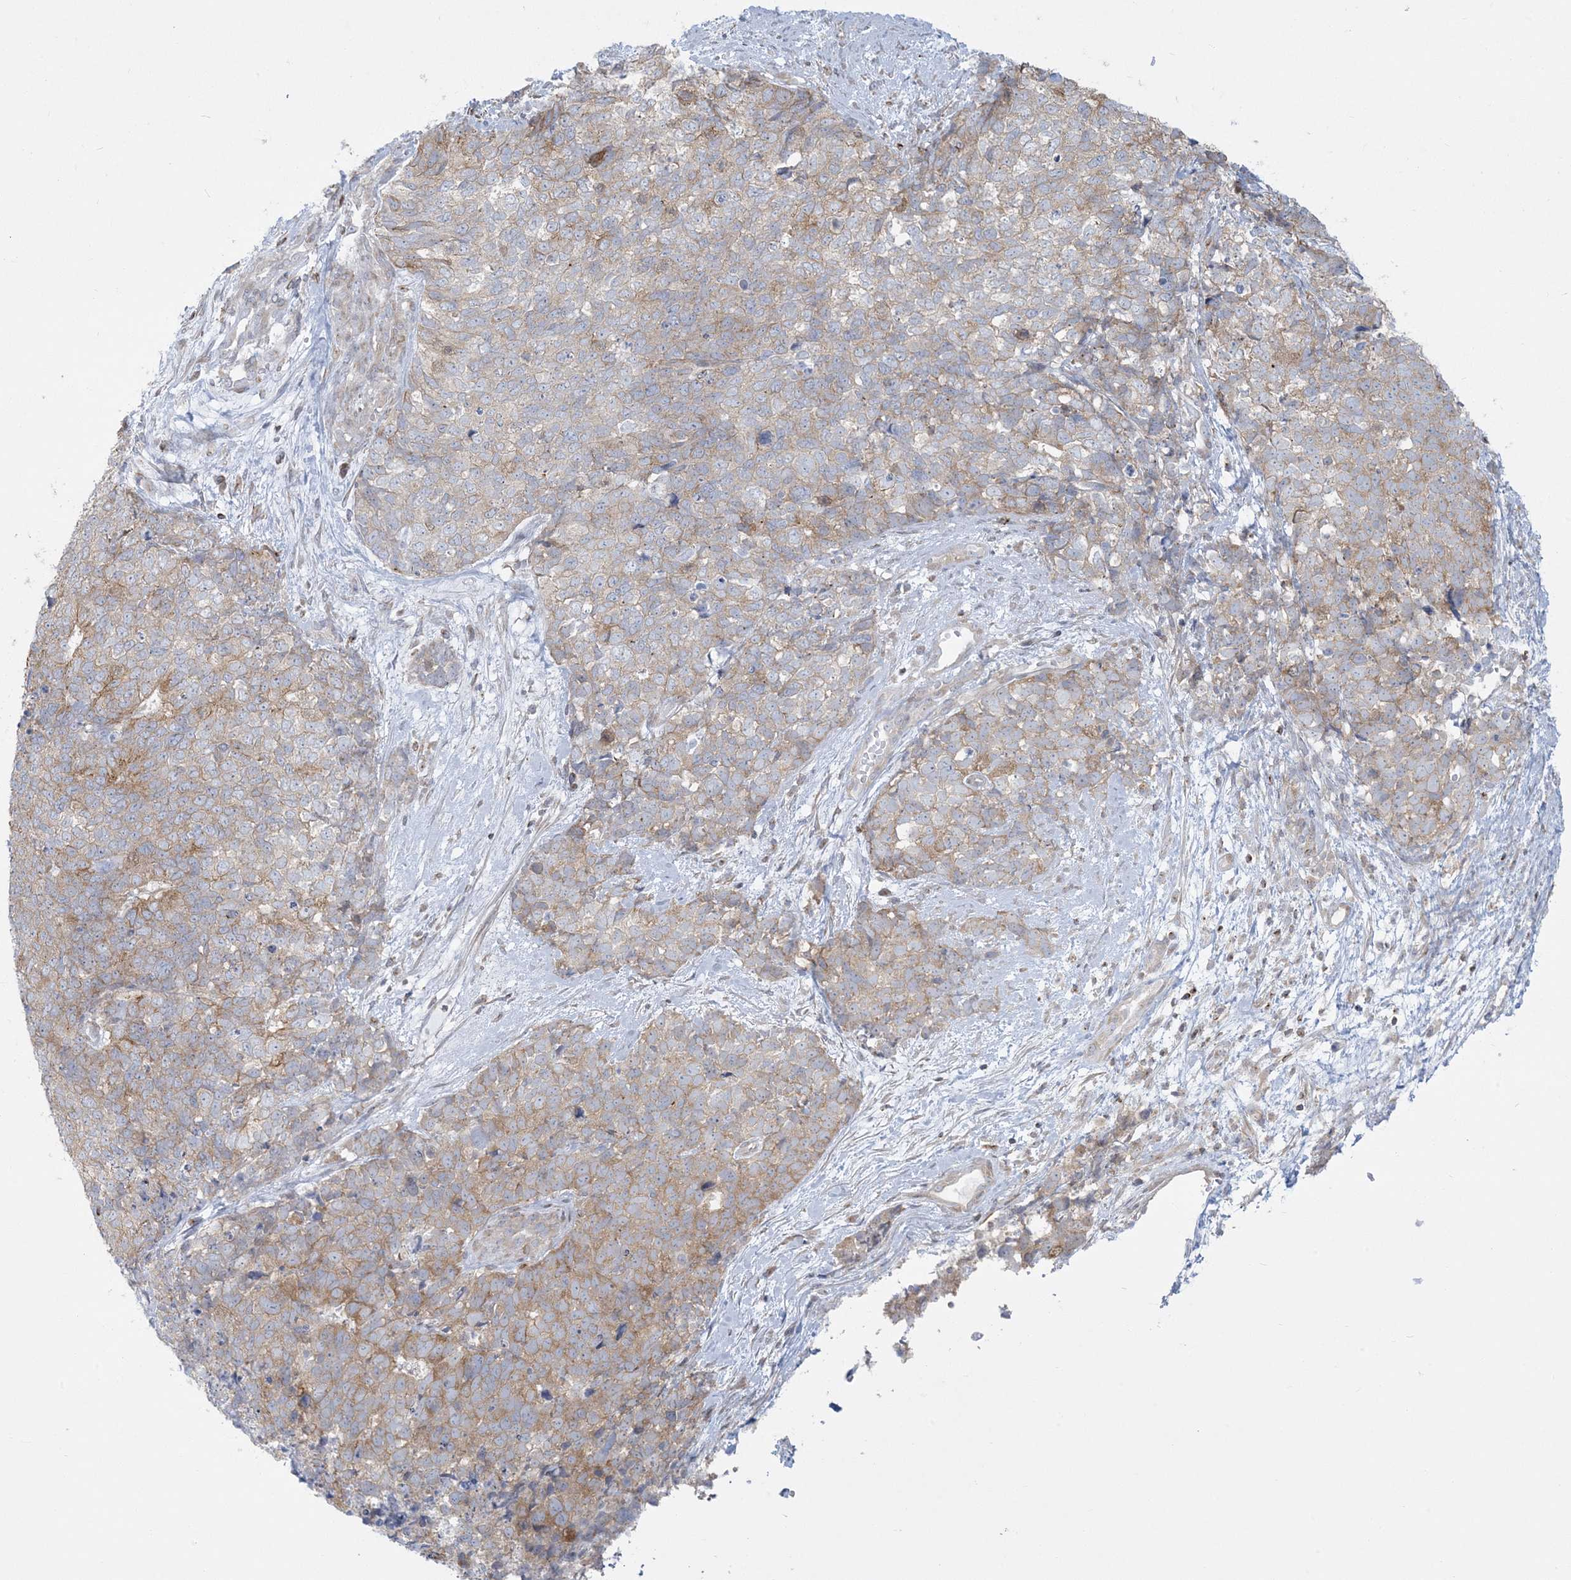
{"staining": {"intensity": "moderate", "quantity": "25%-75%", "location": "cytoplasmic/membranous"}, "tissue": "cervical cancer", "cell_type": "Tumor cells", "image_type": "cancer", "snomed": [{"axis": "morphology", "description": "Squamous cell carcinoma, NOS"}, {"axis": "topography", "description": "Cervix"}], "caption": "Immunohistochemistry (IHC) image of cervical cancer (squamous cell carcinoma) stained for a protein (brown), which displays medium levels of moderate cytoplasmic/membranous expression in about 25%-75% of tumor cells.", "gene": "SLAMF9", "patient": {"sex": "female", "age": 63}}